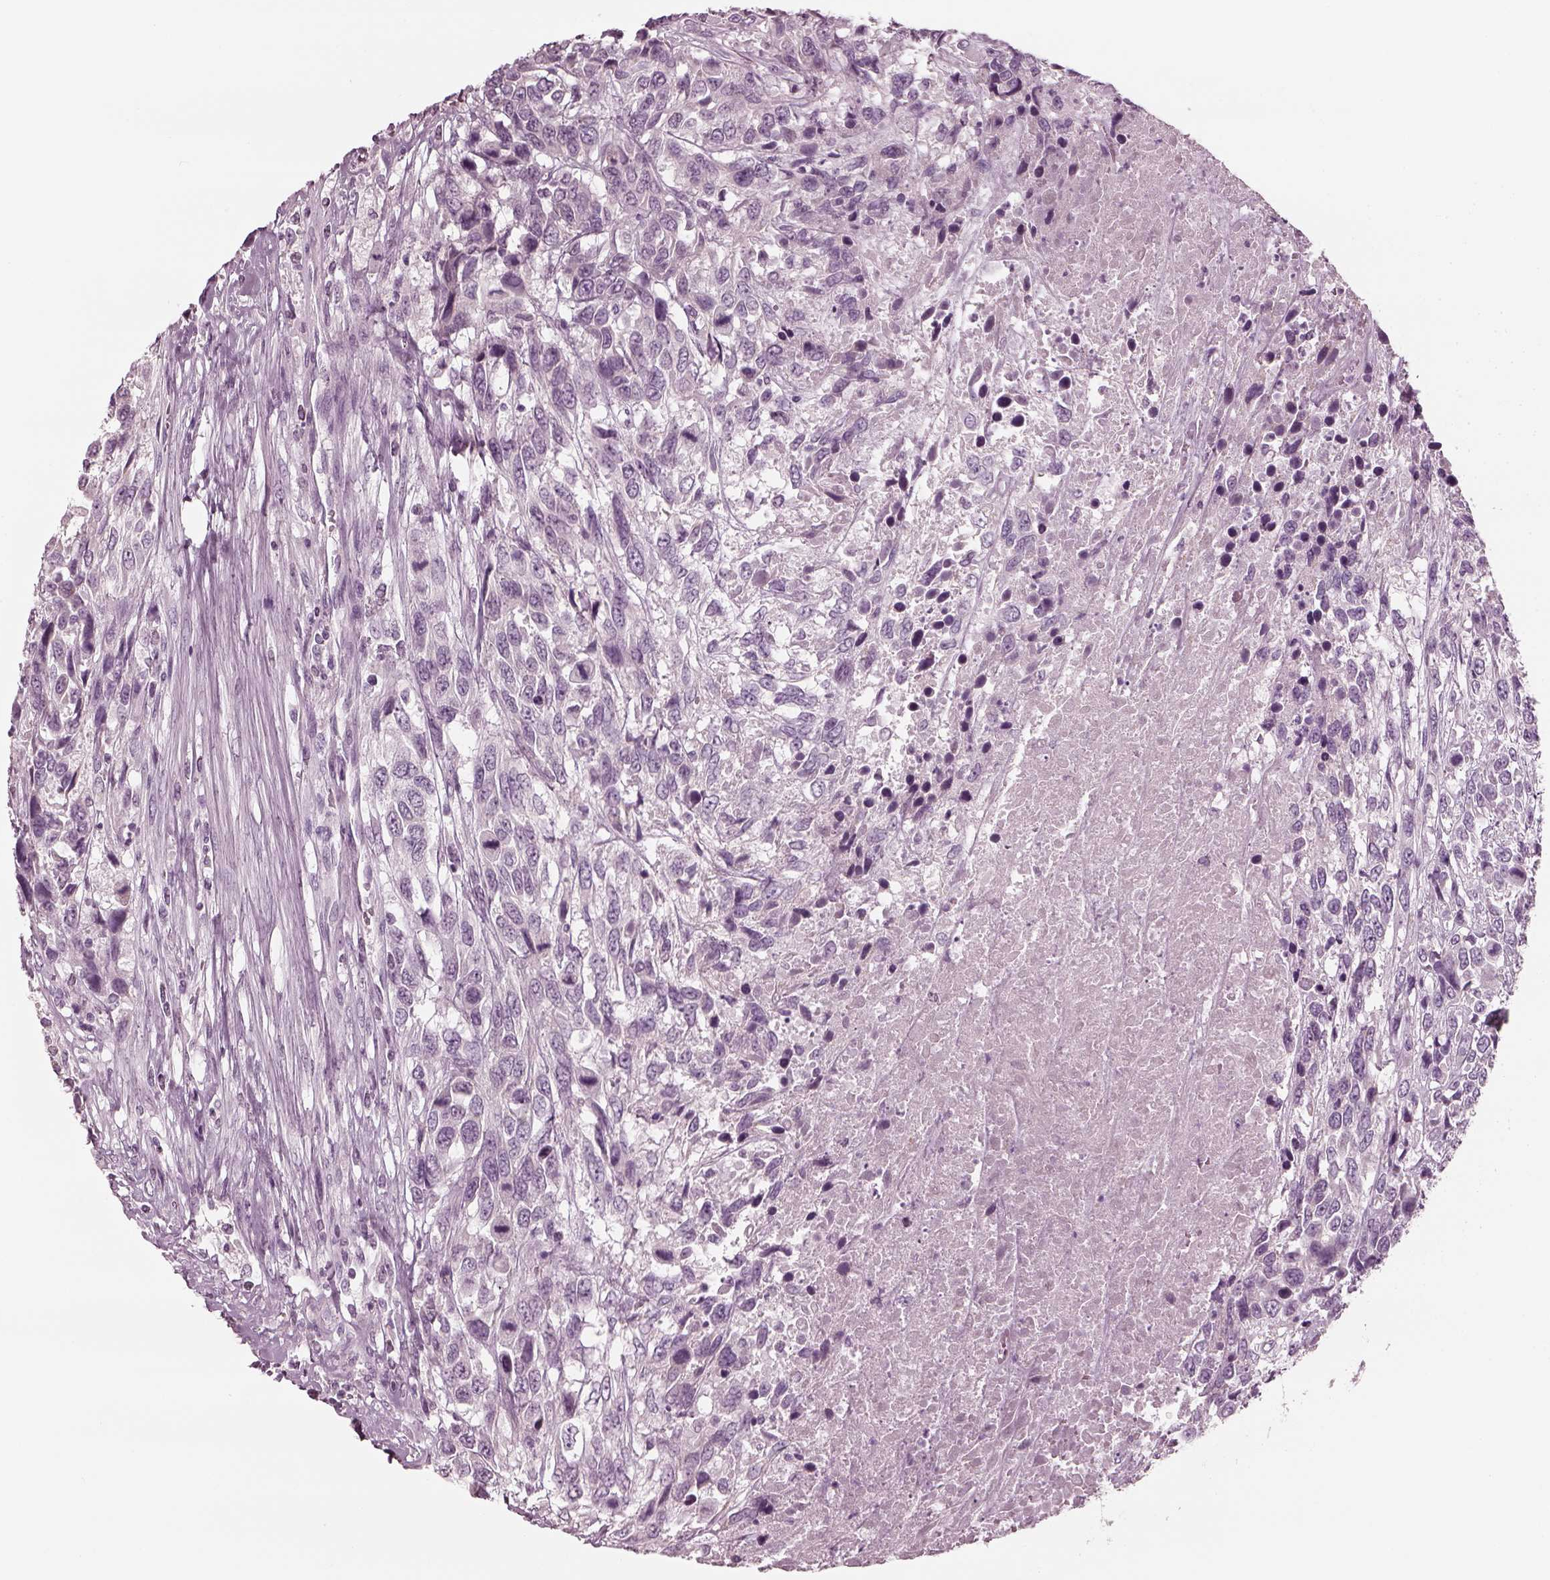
{"staining": {"intensity": "negative", "quantity": "none", "location": "none"}, "tissue": "urothelial cancer", "cell_type": "Tumor cells", "image_type": "cancer", "snomed": [{"axis": "morphology", "description": "Urothelial carcinoma, High grade"}, {"axis": "topography", "description": "Urinary bladder"}], "caption": "Urothelial carcinoma (high-grade) was stained to show a protein in brown. There is no significant expression in tumor cells. (DAB (3,3'-diaminobenzidine) immunohistochemistry (IHC), high magnification).", "gene": "CNTN1", "patient": {"sex": "female", "age": 70}}